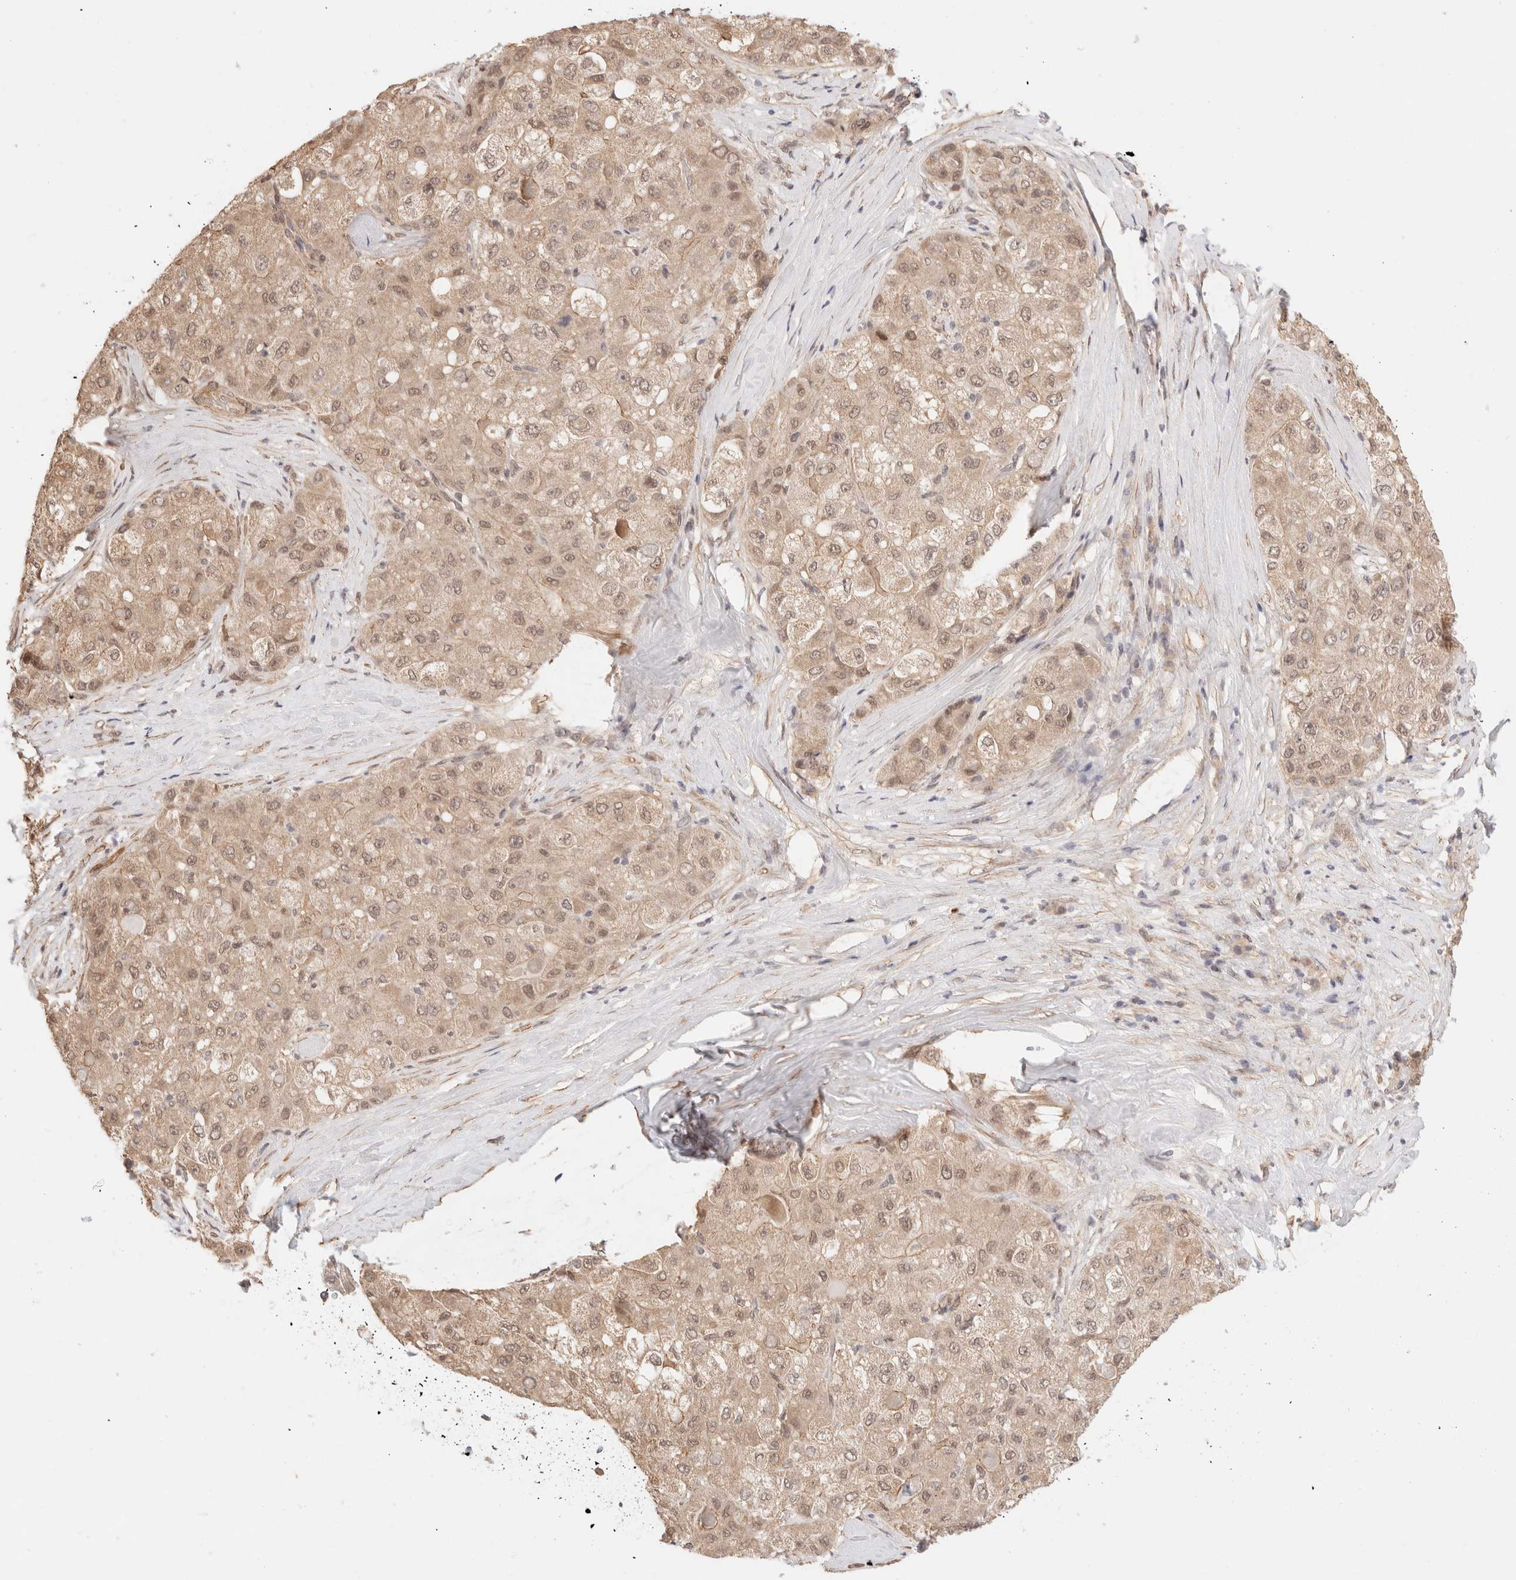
{"staining": {"intensity": "weak", "quantity": ">75%", "location": "cytoplasmic/membranous,nuclear"}, "tissue": "liver cancer", "cell_type": "Tumor cells", "image_type": "cancer", "snomed": [{"axis": "morphology", "description": "Carcinoma, Hepatocellular, NOS"}, {"axis": "topography", "description": "Liver"}], "caption": "Tumor cells demonstrate low levels of weak cytoplasmic/membranous and nuclear expression in approximately >75% of cells in human liver cancer (hepatocellular carcinoma).", "gene": "BRPF3", "patient": {"sex": "male", "age": 80}}